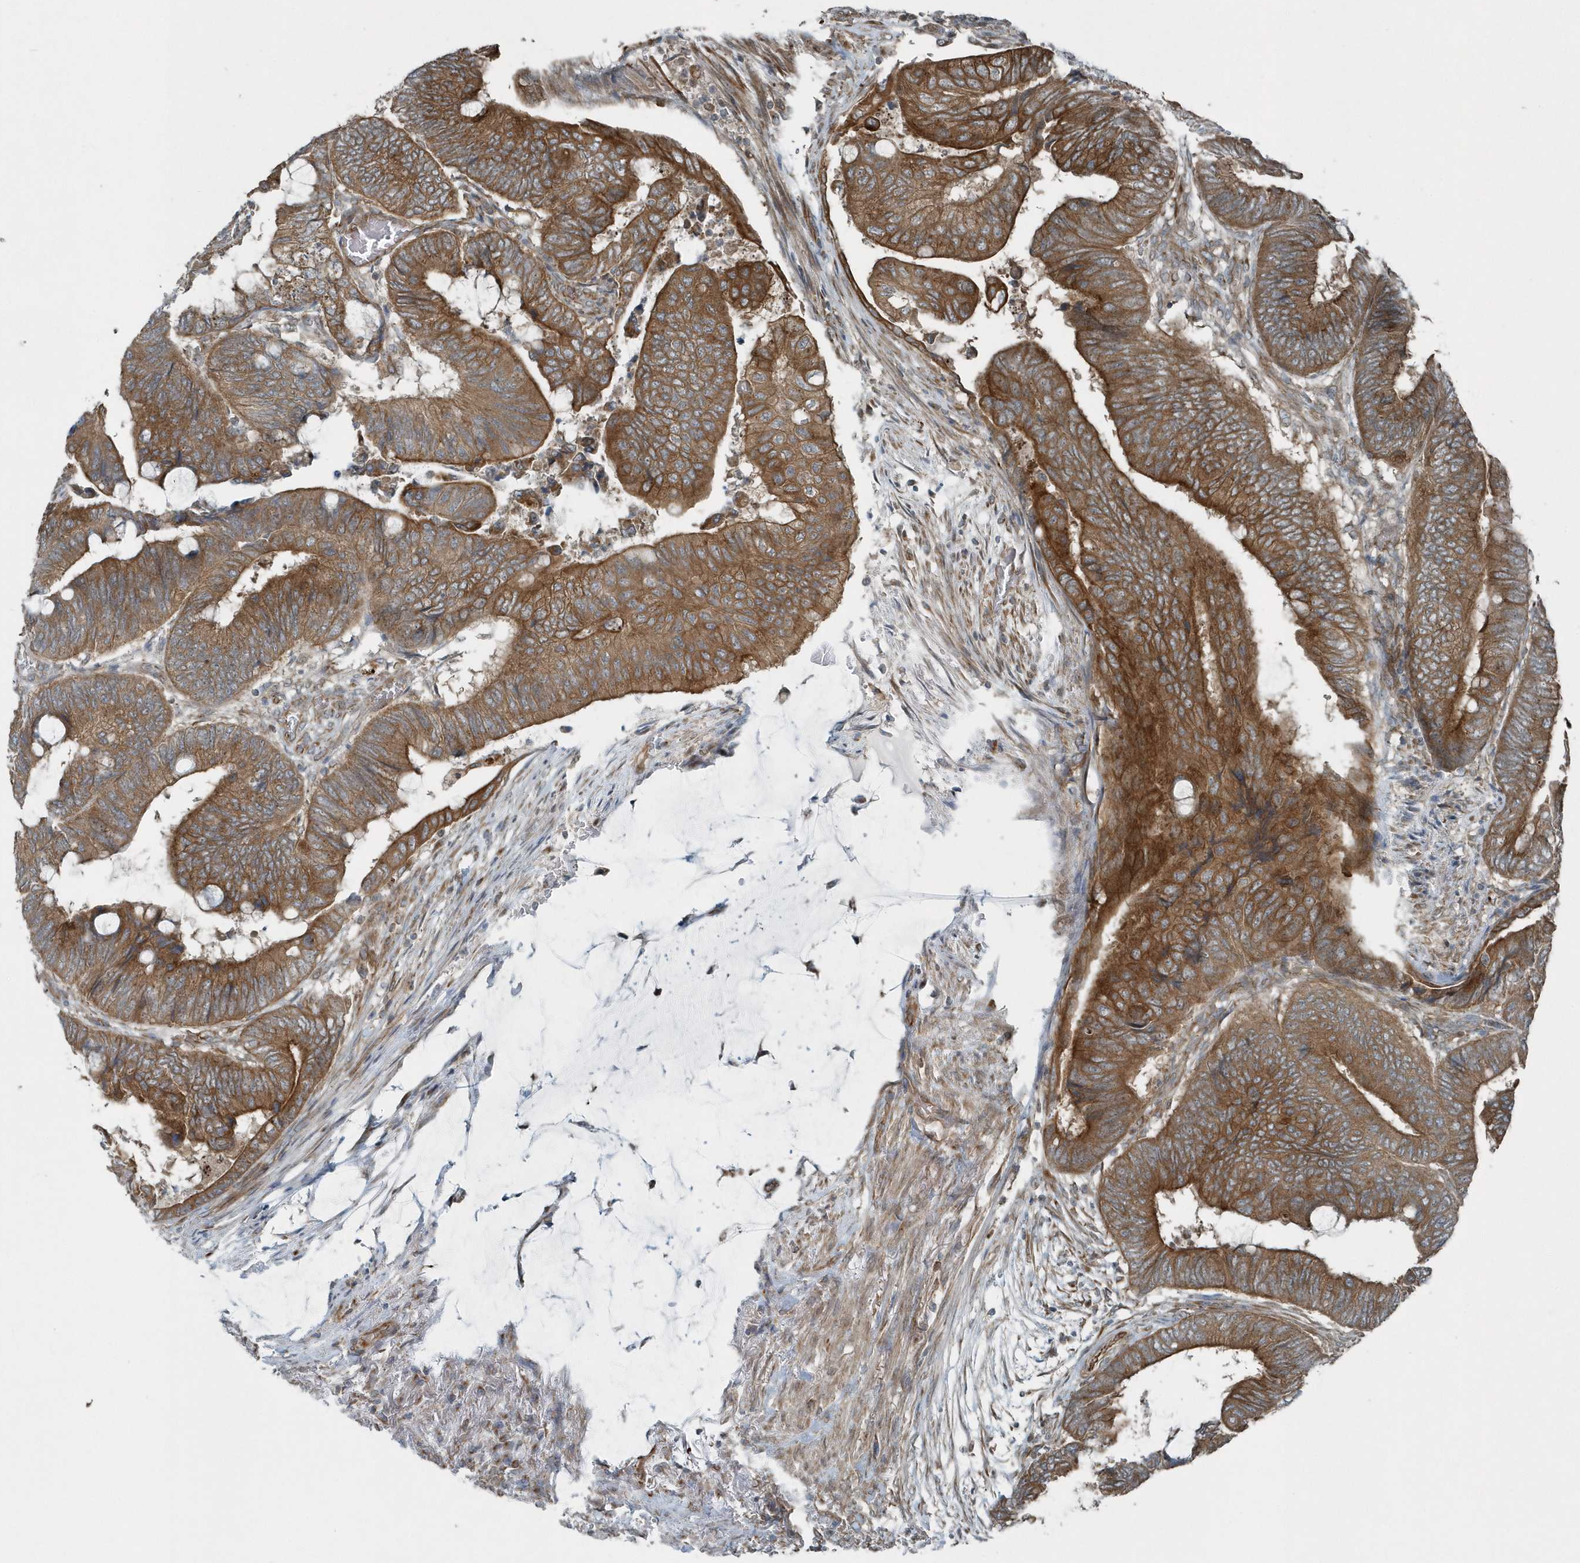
{"staining": {"intensity": "moderate", "quantity": ">75%", "location": "cytoplasmic/membranous"}, "tissue": "colorectal cancer", "cell_type": "Tumor cells", "image_type": "cancer", "snomed": [{"axis": "morphology", "description": "Normal tissue, NOS"}, {"axis": "morphology", "description": "Adenocarcinoma, NOS"}, {"axis": "topography", "description": "Rectum"}, {"axis": "topography", "description": "Peripheral nerve tissue"}], "caption": "DAB immunohistochemical staining of human colorectal cancer (adenocarcinoma) demonstrates moderate cytoplasmic/membranous protein positivity in about >75% of tumor cells. (Brightfield microscopy of DAB IHC at high magnification).", "gene": "GCC2", "patient": {"sex": "male", "age": 92}}